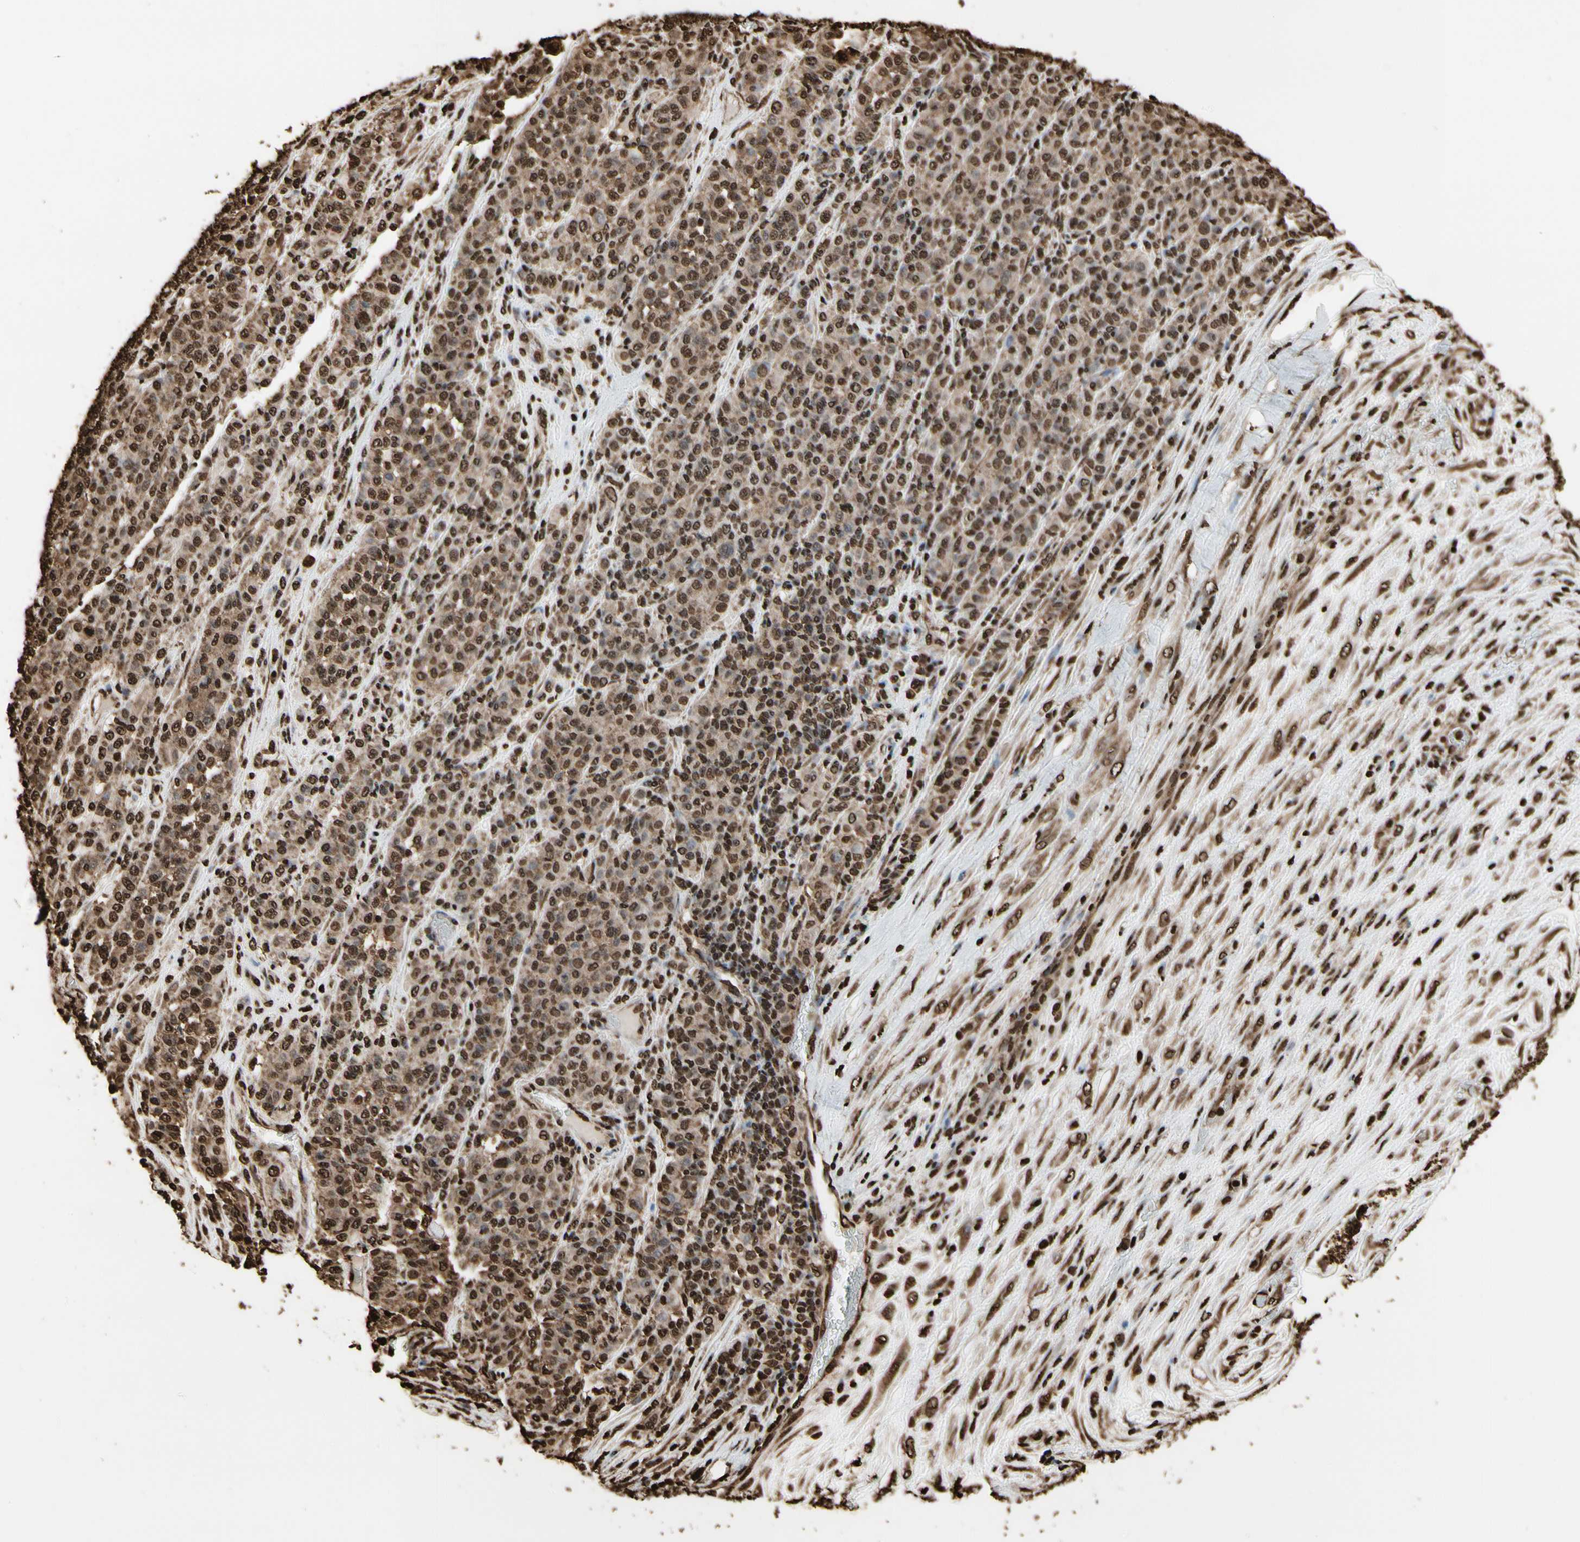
{"staining": {"intensity": "strong", "quantity": ">75%", "location": "cytoplasmic/membranous,nuclear"}, "tissue": "melanoma", "cell_type": "Tumor cells", "image_type": "cancer", "snomed": [{"axis": "morphology", "description": "Malignant melanoma, Metastatic site"}, {"axis": "topography", "description": "Pancreas"}], "caption": "High-magnification brightfield microscopy of malignant melanoma (metastatic site) stained with DAB (brown) and counterstained with hematoxylin (blue). tumor cells exhibit strong cytoplasmic/membranous and nuclear expression is identified in about>75% of cells. Immunohistochemistry stains the protein of interest in brown and the nuclei are stained blue.", "gene": "HNRNPK", "patient": {"sex": "female", "age": 30}}